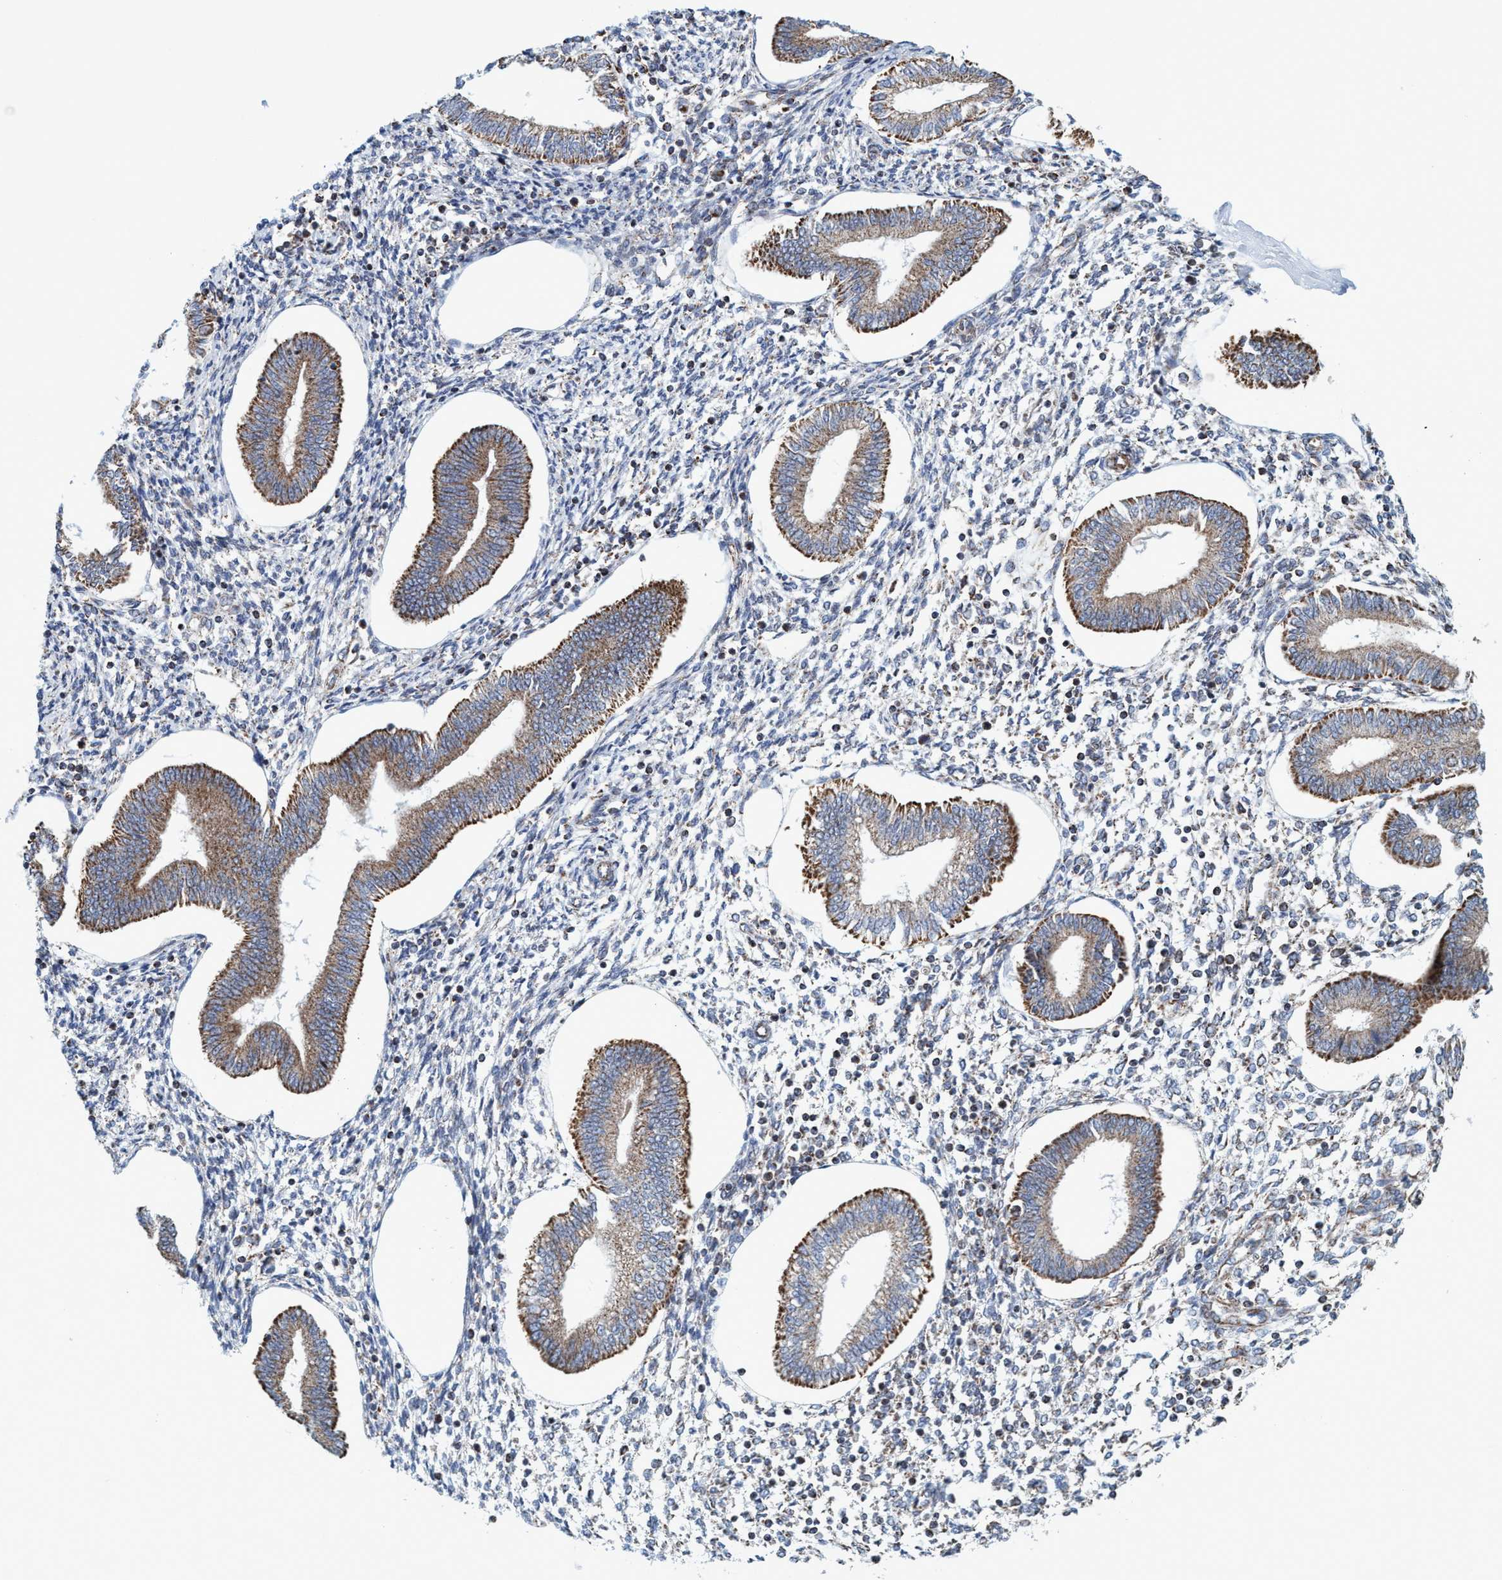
{"staining": {"intensity": "weak", "quantity": "<25%", "location": "cytoplasmic/membranous"}, "tissue": "endometrium", "cell_type": "Cells in endometrial stroma", "image_type": "normal", "snomed": [{"axis": "morphology", "description": "Normal tissue, NOS"}, {"axis": "topography", "description": "Endometrium"}], "caption": "Photomicrograph shows no protein expression in cells in endometrial stroma of unremarkable endometrium. (DAB immunohistochemistry visualized using brightfield microscopy, high magnification).", "gene": "POLR1F", "patient": {"sex": "female", "age": 50}}